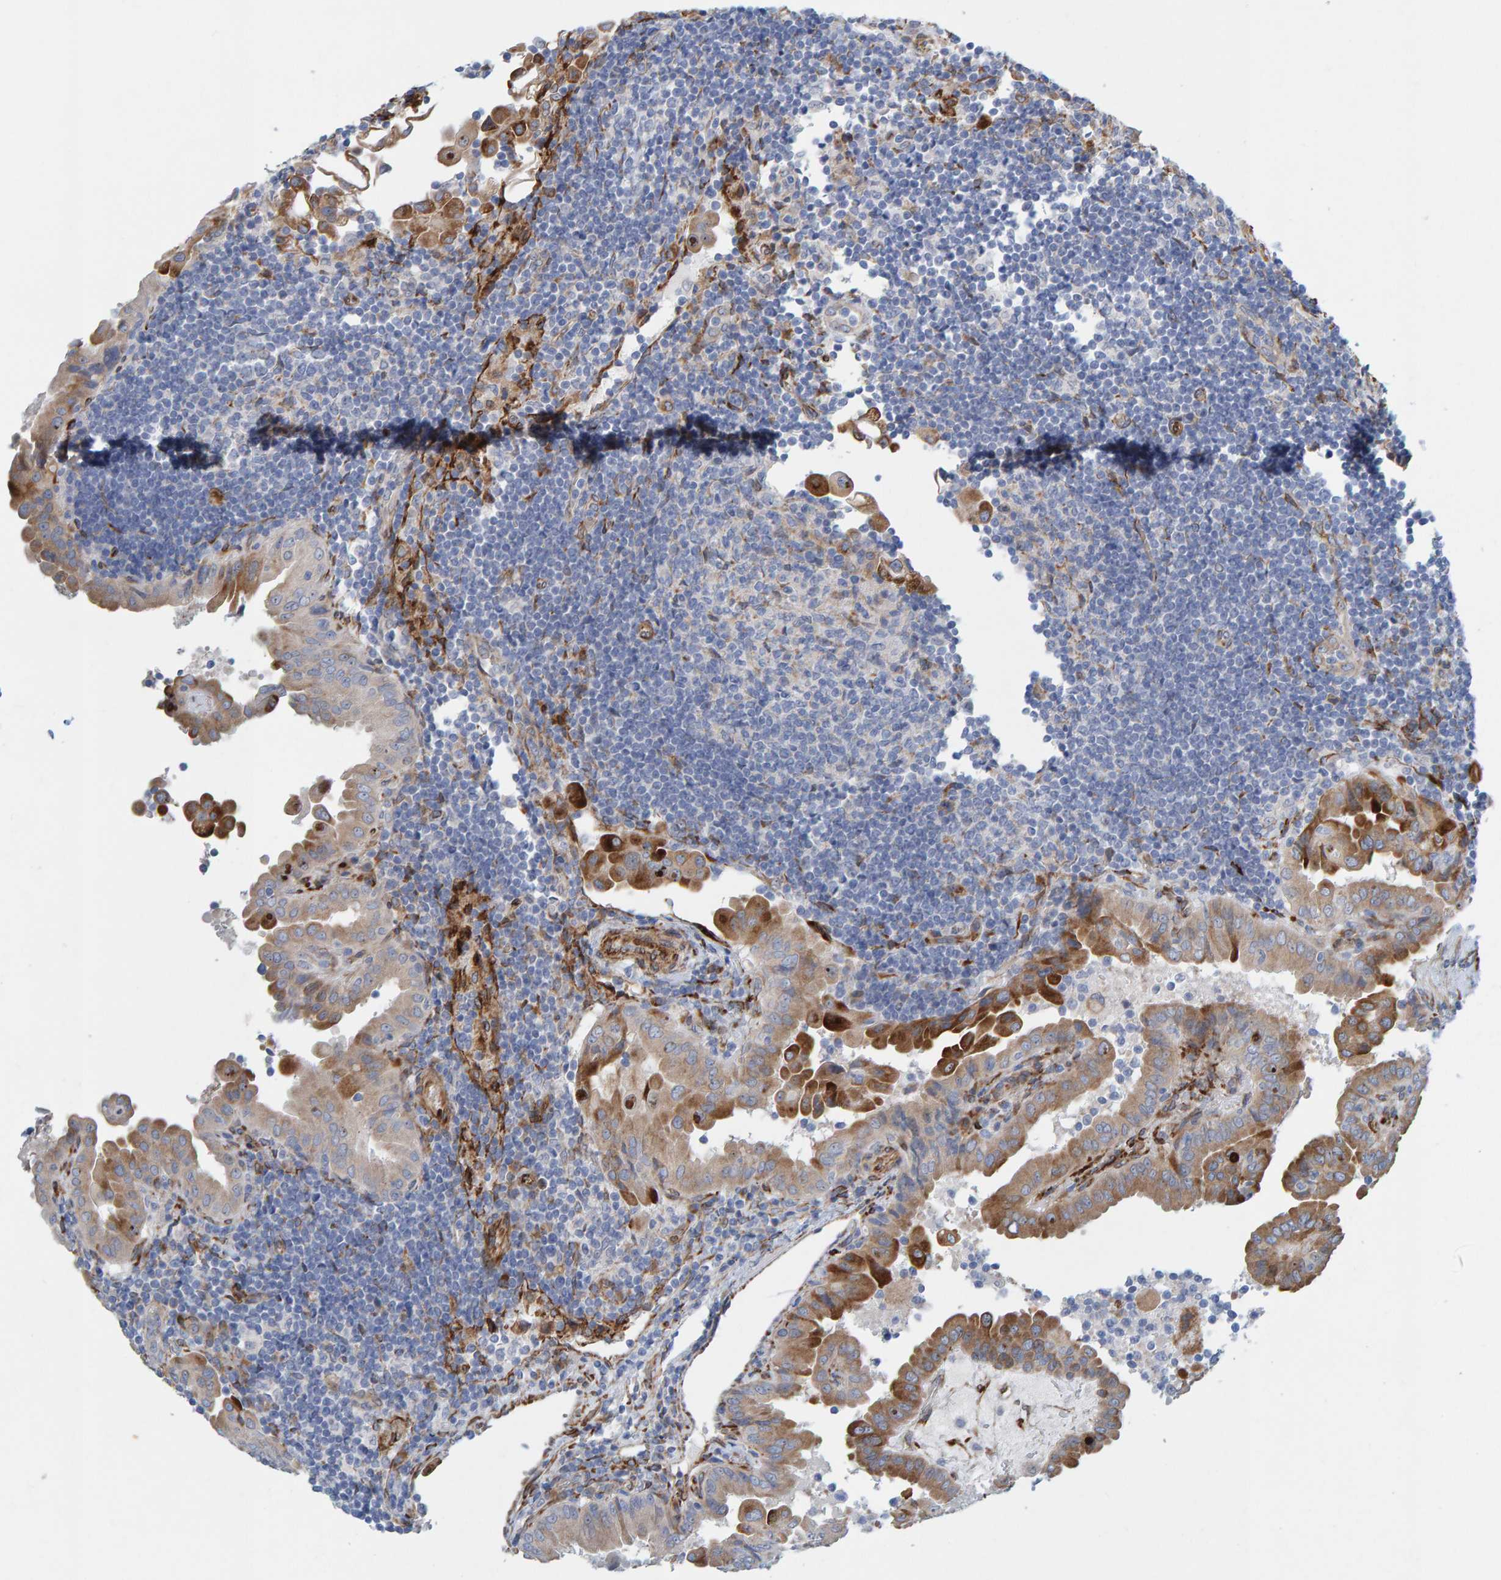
{"staining": {"intensity": "strong", "quantity": ">75%", "location": "cytoplasmic/membranous"}, "tissue": "thyroid cancer", "cell_type": "Tumor cells", "image_type": "cancer", "snomed": [{"axis": "morphology", "description": "Papillary adenocarcinoma, NOS"}, {"axis": "topography", "description": "Thyroid gland"}], "caption": "Strong cytoplasmic/membranous protein positivity is seen in about >75% of tumor cells in papillary adenocarcinoma (thyroid).", "gene": "MMP16", "patient": {"sex": "male", "age": 33}}